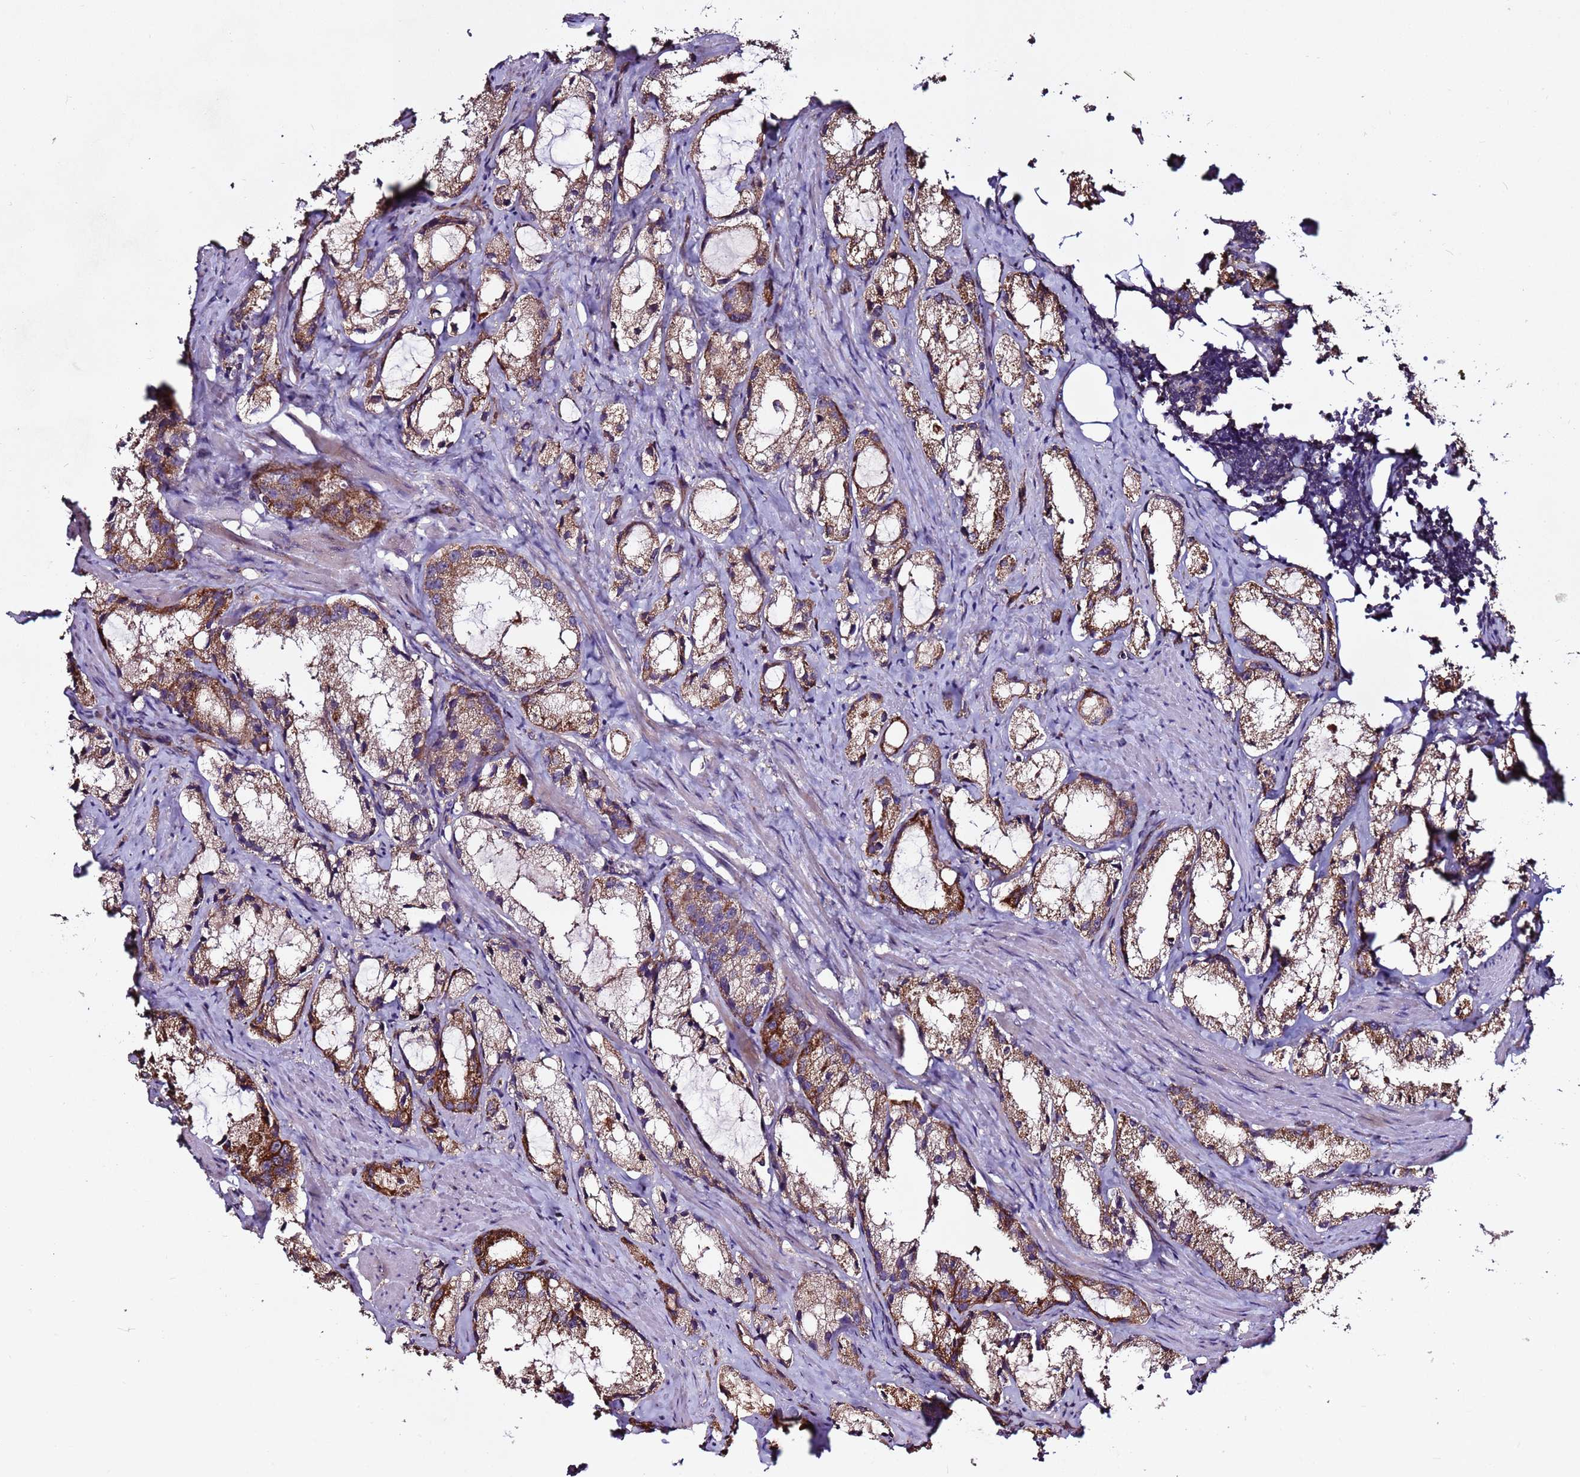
{"staining": {"intensity": "moderate", "quantity": ">75%", "location": "cytoplasmic/membranous"}, "tissue": "prostate cancer", "cell_type": "Tumor cells", "image_type": "cancer", "snomed": [{"axis": "morphology", "description": "Adenocarcinoma, High grade"}, {"axis": "topography", "description": "Prostate"}], "caption": "A micrograph of human prostate cancer (high-grade adenocarcinoma) stained for a protein exhibits moderate cytoplasmic/membranous brown staining in tumor cells.", "gene": "RPS15A", "patient": {"sex": "male", "age": 66}}